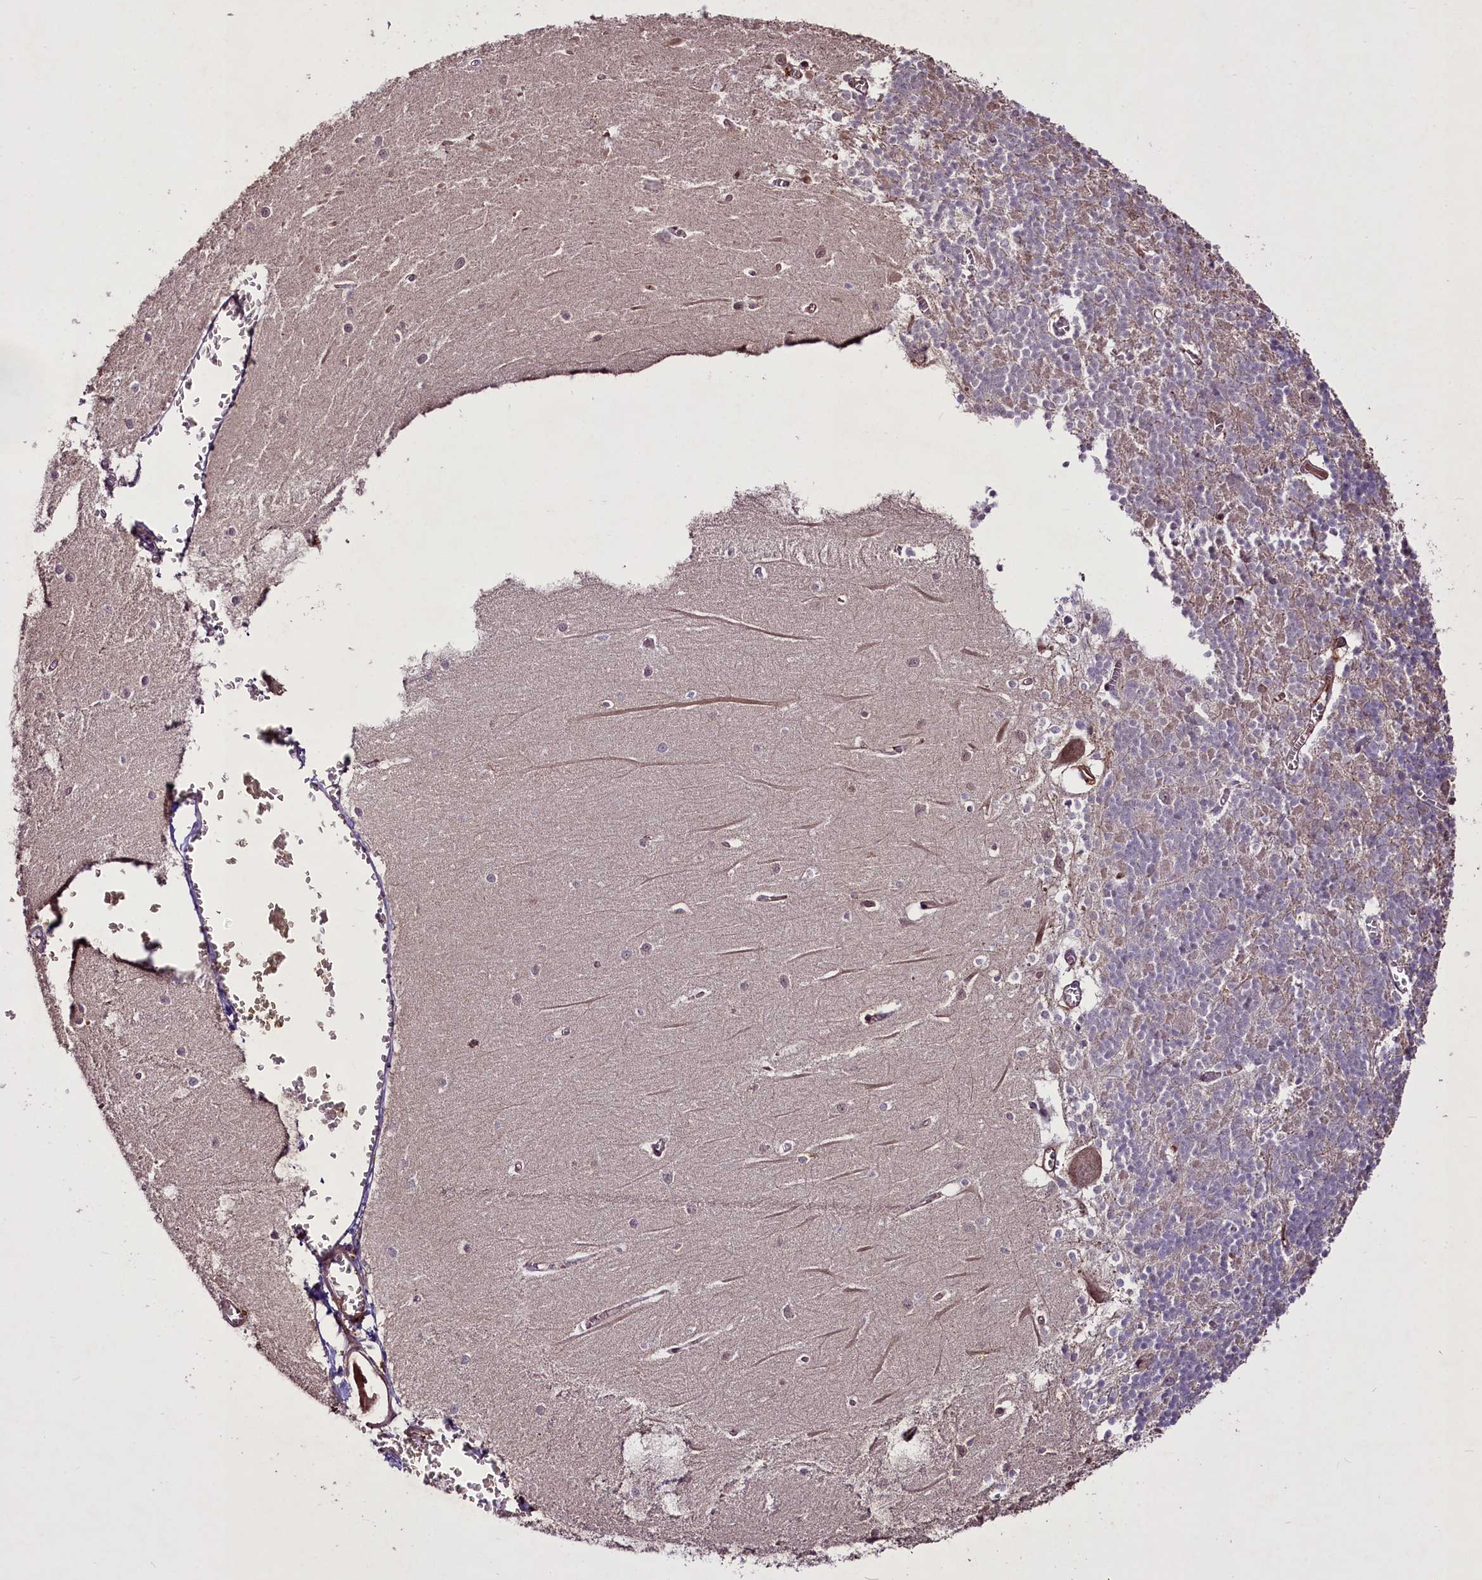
{"staining": {"intensity": "negative", "quantity": "none", "location": "none"}, "tissue": "cerebellum", "cell_type": "Cells in granular layer", "image_type": "normal", "snomed": [{"axis": "morphology", "description": "Normal tissue, NOS"}, {"axis": "topography", "description": "Cerebellum"}], "caption": "DAB immunohistochemical staining of normal cerebellum exhibits no significant expression in cells in granular layer. The staining was performed using DAB (3,3'-diaminobenzidine) to visualize the protein expression in brown, while the nuclei were stained in blue with hematoxylin (Magnification: 20x).", "gene": "SUSD3", "patient": {"sex": "male", "age": 37}}